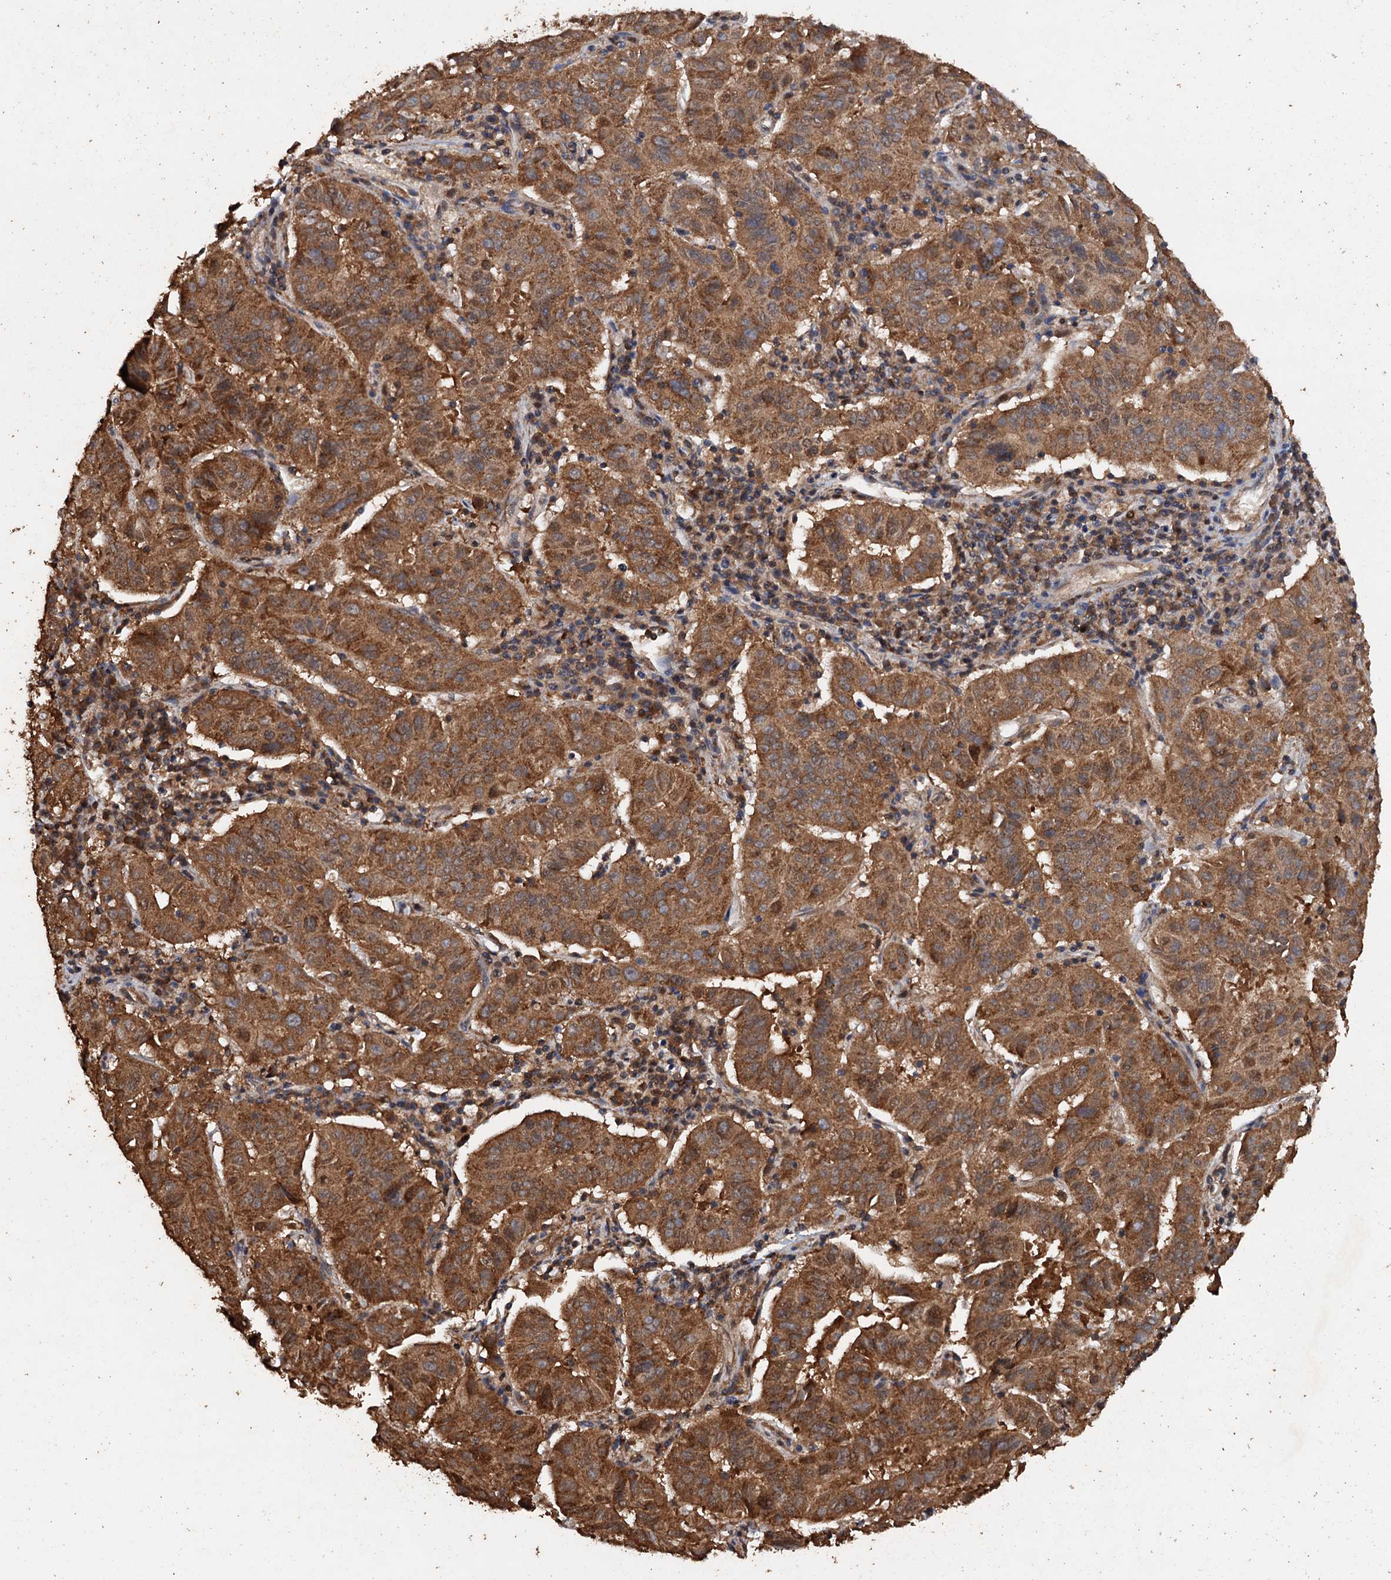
{"staining": {"intensity": "strong", "quantity": ">75%", "location": "cytoplasmic/membranous"}, "tissue": "pancreatic cancer", "cell_type": "Tumor cells", "image_type": "cancer", "snomed": [{"axis": "morphology", "description": "Adenocarcinoma, NOS"}, {"axis": "topography", "description": "Pancreas"}], "caption": "Protein staining by immunohistochemistry (IHC) exhibits strong cytoplasmic/membranous positivity in about >75% of tumor cells in adenocarcinoma (pancreatic).", "gene": "PSMD9", "patient": {"sex": "male", "age": 63}}